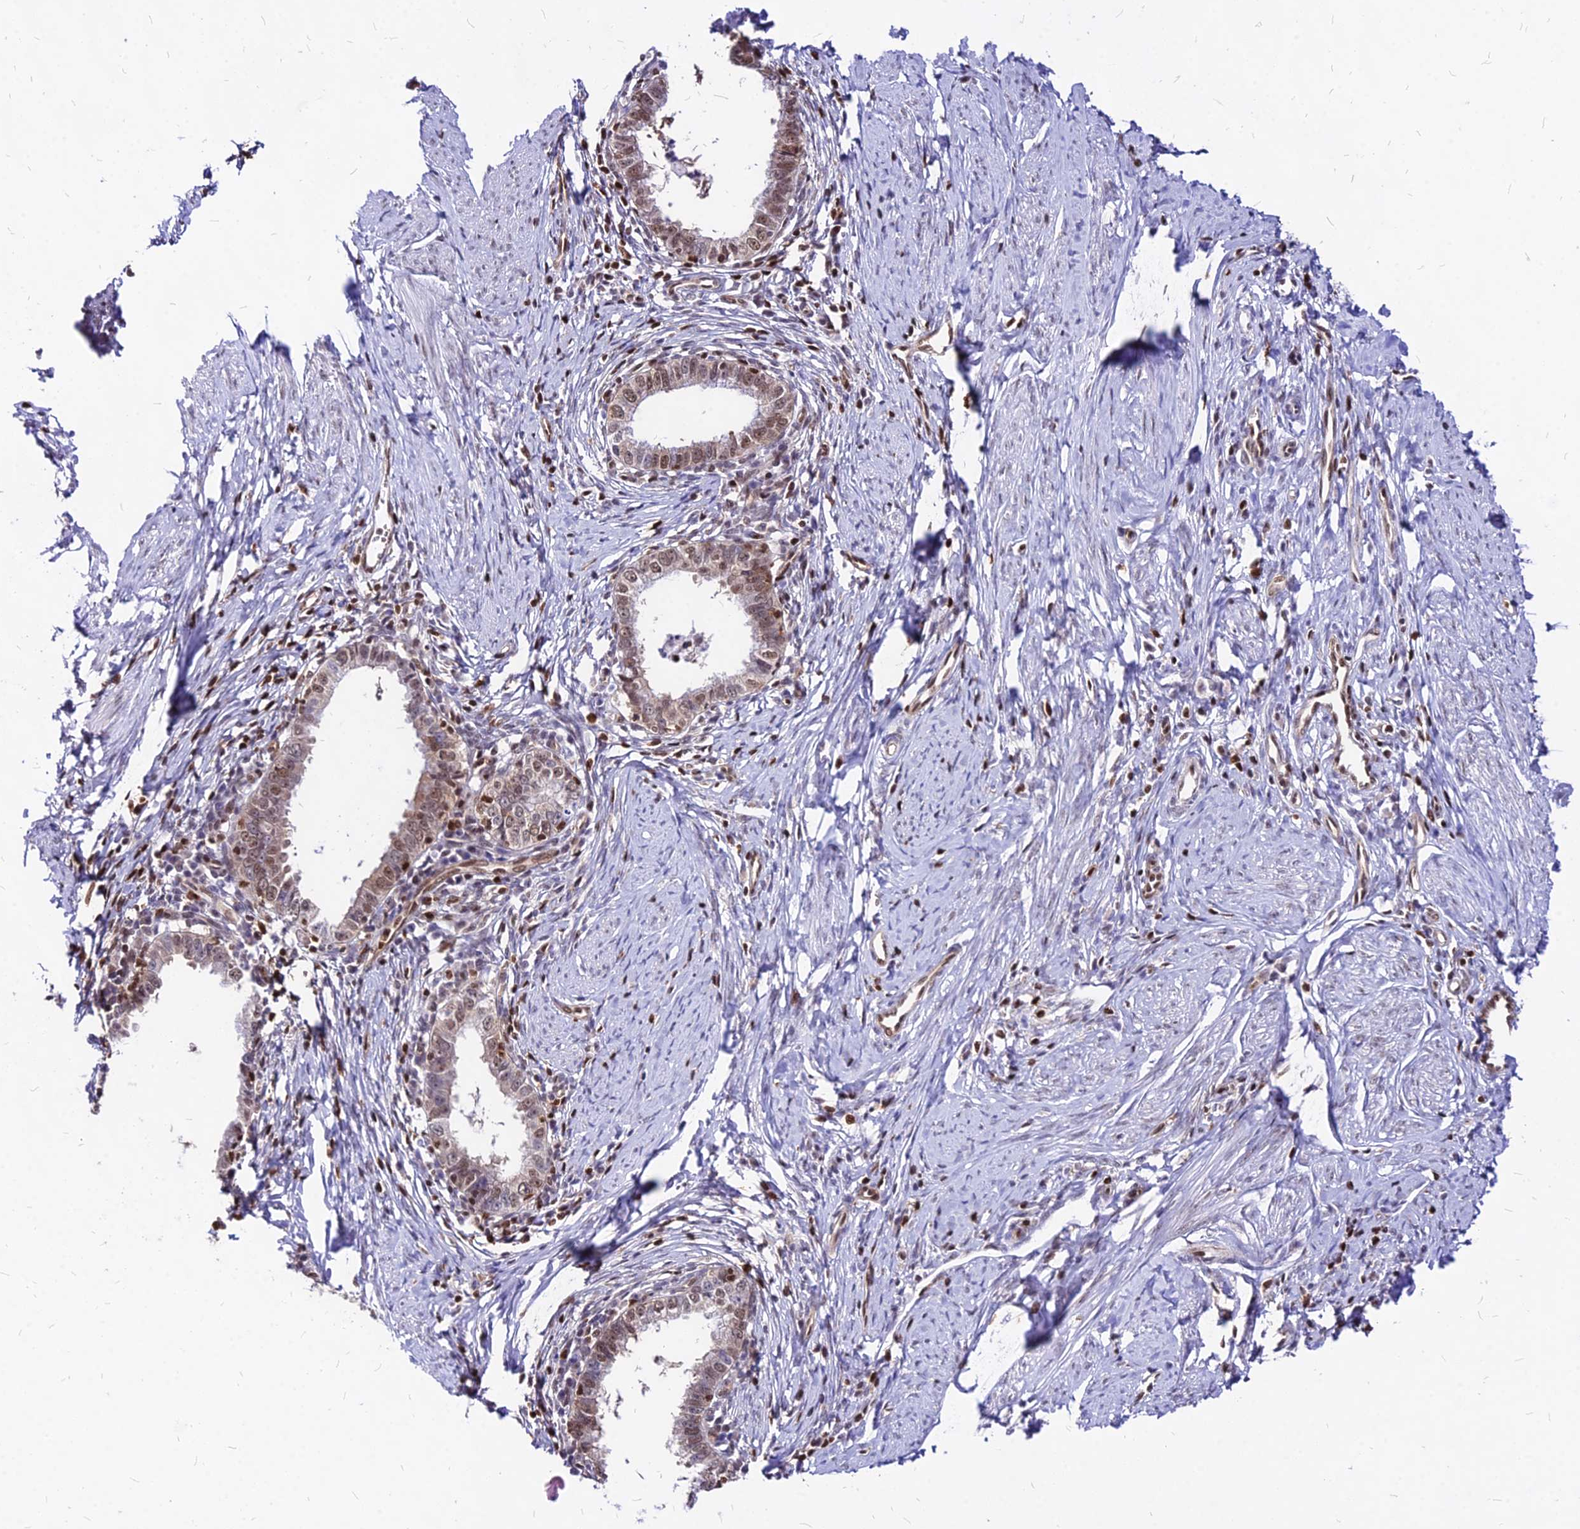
{"staining": {"intensity": "weak", "quantity": ">75%", "location": "nuclear"}, "tissue": "cervical cancer", "cell_type": "Tumor cells", "image_type": "cancer", "snomed": [{"axis": "morphology", "description": "Adenocarcinoma, NOS"}, {"axis": "topography", "description": "Cervix"}], "caption": "Immunohistochemical staining of human adenocarcinoma (cervical) shows weak nuclear protein staining in about >75% of tumor cells. The protein of interest is shown in brown color, while the nuclei are stained blue.", "gene": "PAXX", "patient": {"sex": "female", "age": 36}}